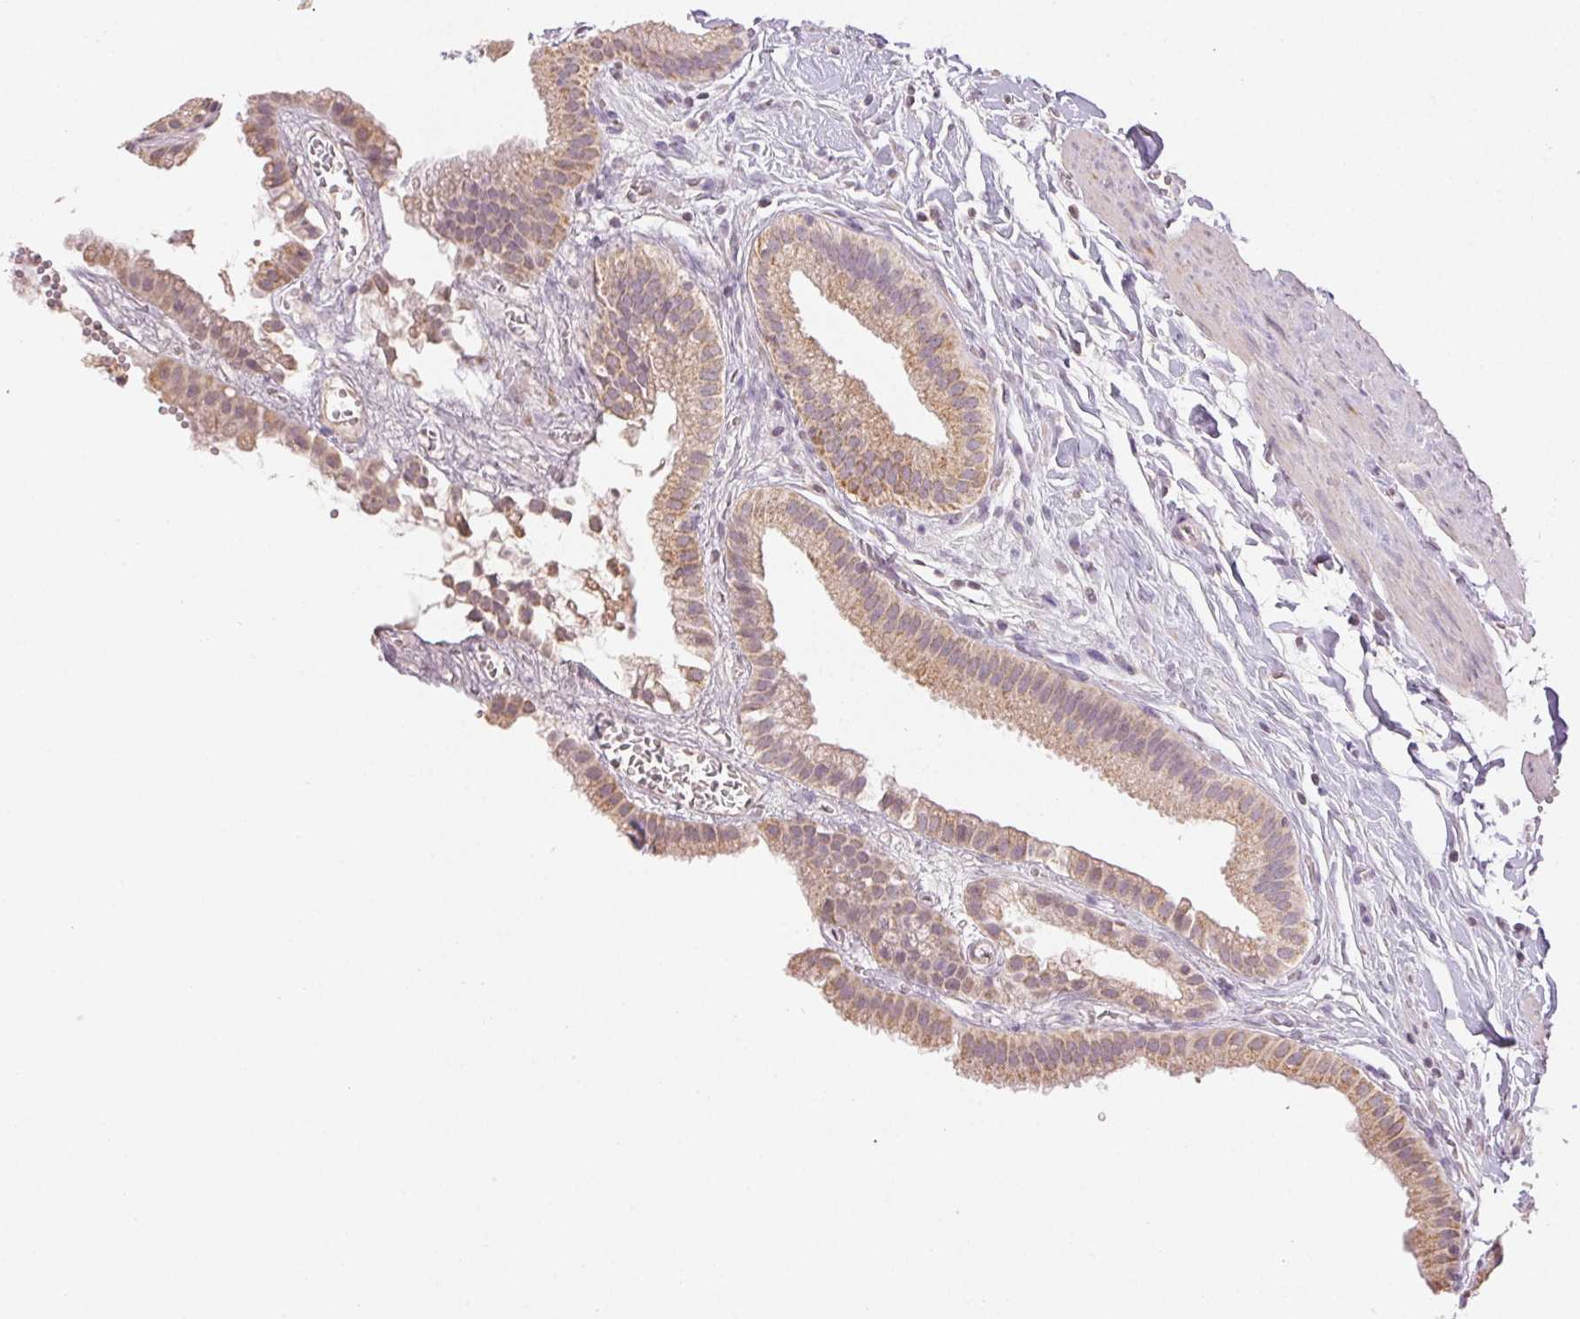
{"staining": {"intensity": "moderate", "quantity": ">75%", "location": "cytoplasmic/membranous"}, "tissue": "gallbladder", "cell_type": "Glandular cells", "image_type": "normal", "snomed": [{"axis": "morphology", "description": "Normal tissue, NOS"}, {"axis": "topography", "description": "Gallbladder"}], "caption": "The histopathology image demonstrates staining of normal gallbladder, revealing moderate cytoplasmic/membranous protein staining (brown color) within glandular cells.", "gene": "CLASP1", "patient": {"sex": "female", "age": 63}}